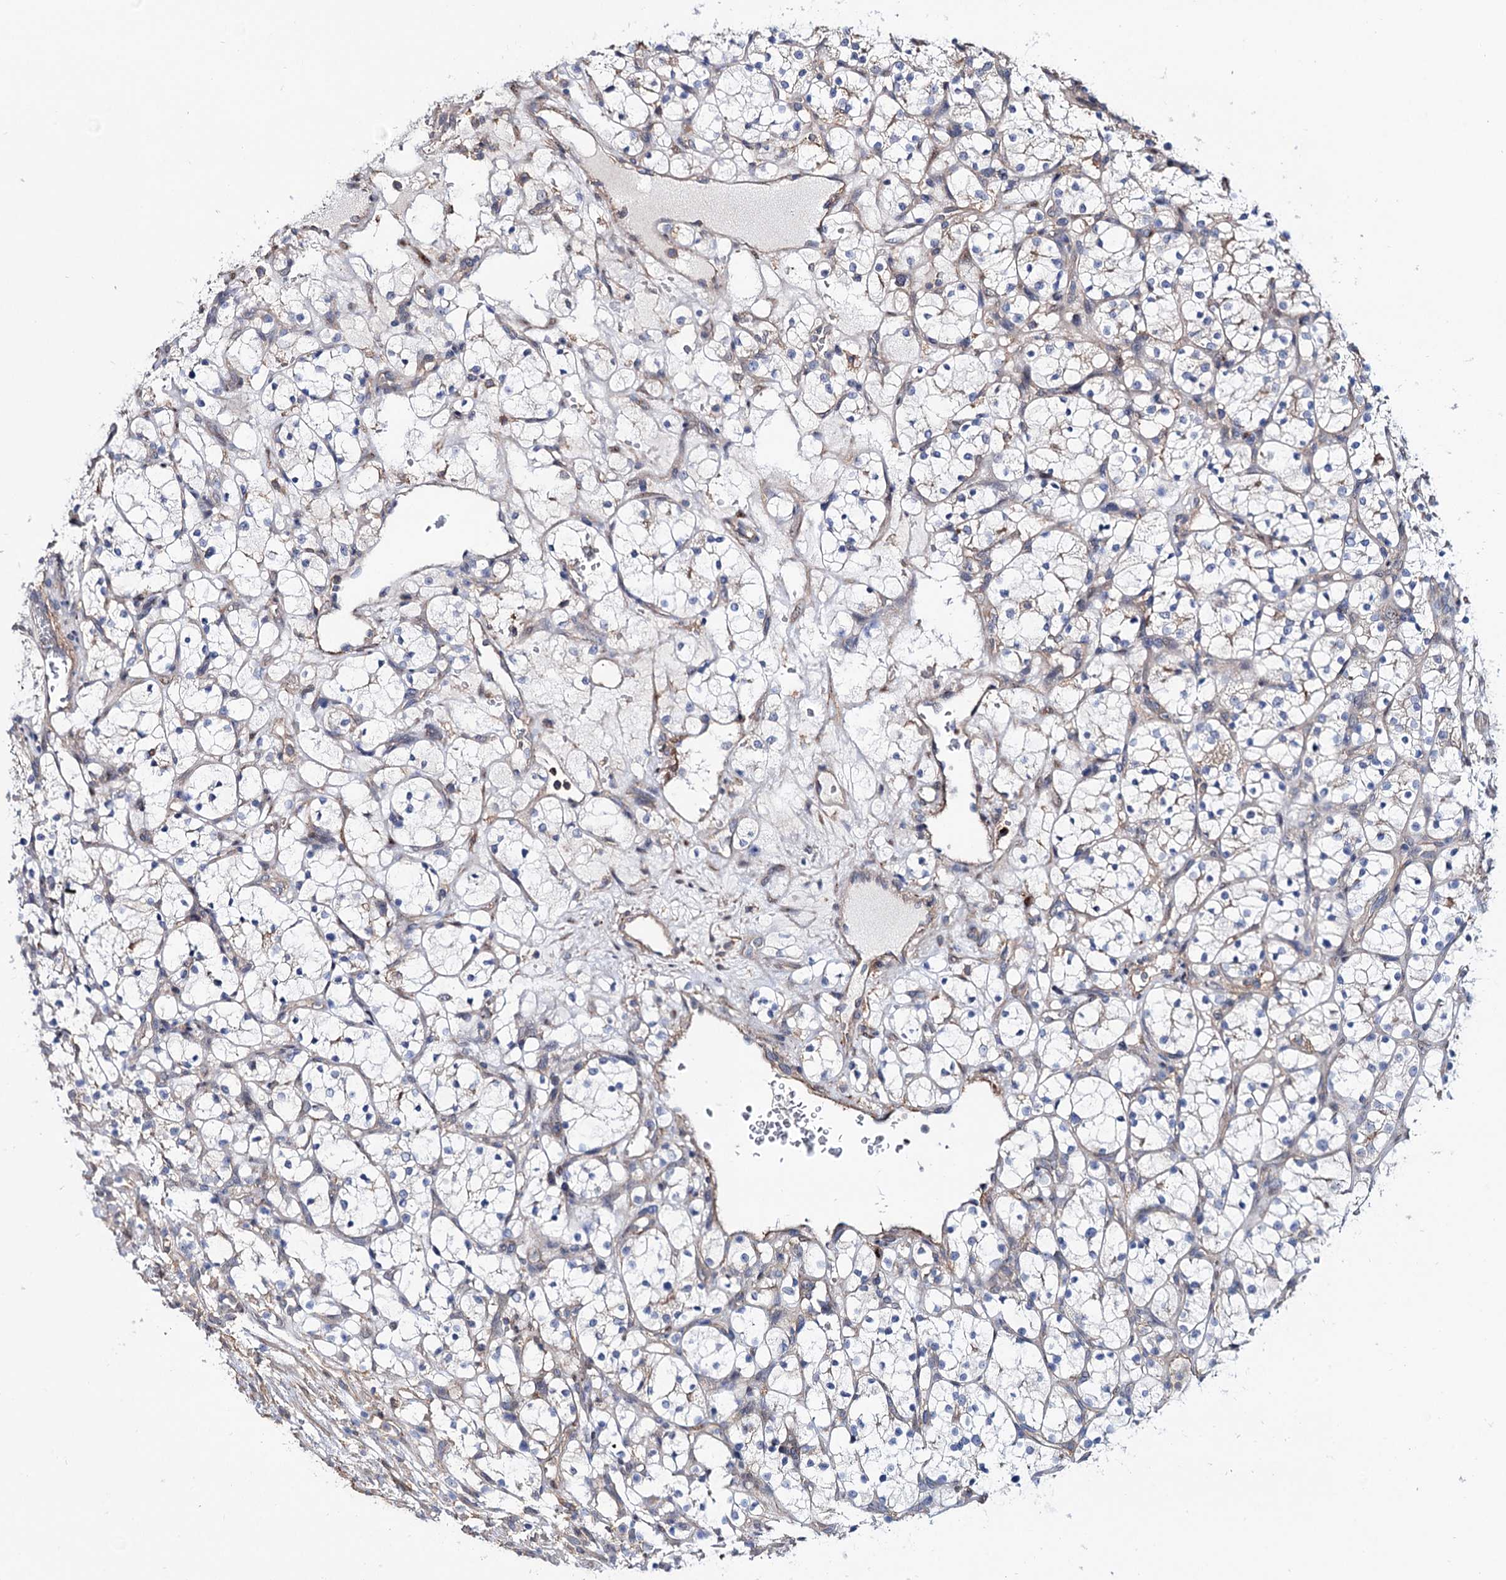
{"staining": {"intensity": "negative", "quantity": "none", "location": "none"}, "tissue": "renal cancer", "cell_type": "Tumor cells", "image_type": "cancer", "snomed": [{"axis": "morphology", "description": "Adenocarcinoma, NOS"}, {"axis": "topography", "description": "Kidney"}], "caption": "Immunohistochemistry photomicrograph of adenocarcinoma (renal) stained for a protein (brown), which demonstrates no positivity in tumor cells.", "gene": "SEC24A", "patient": {"sex": "female", "age": 69}}